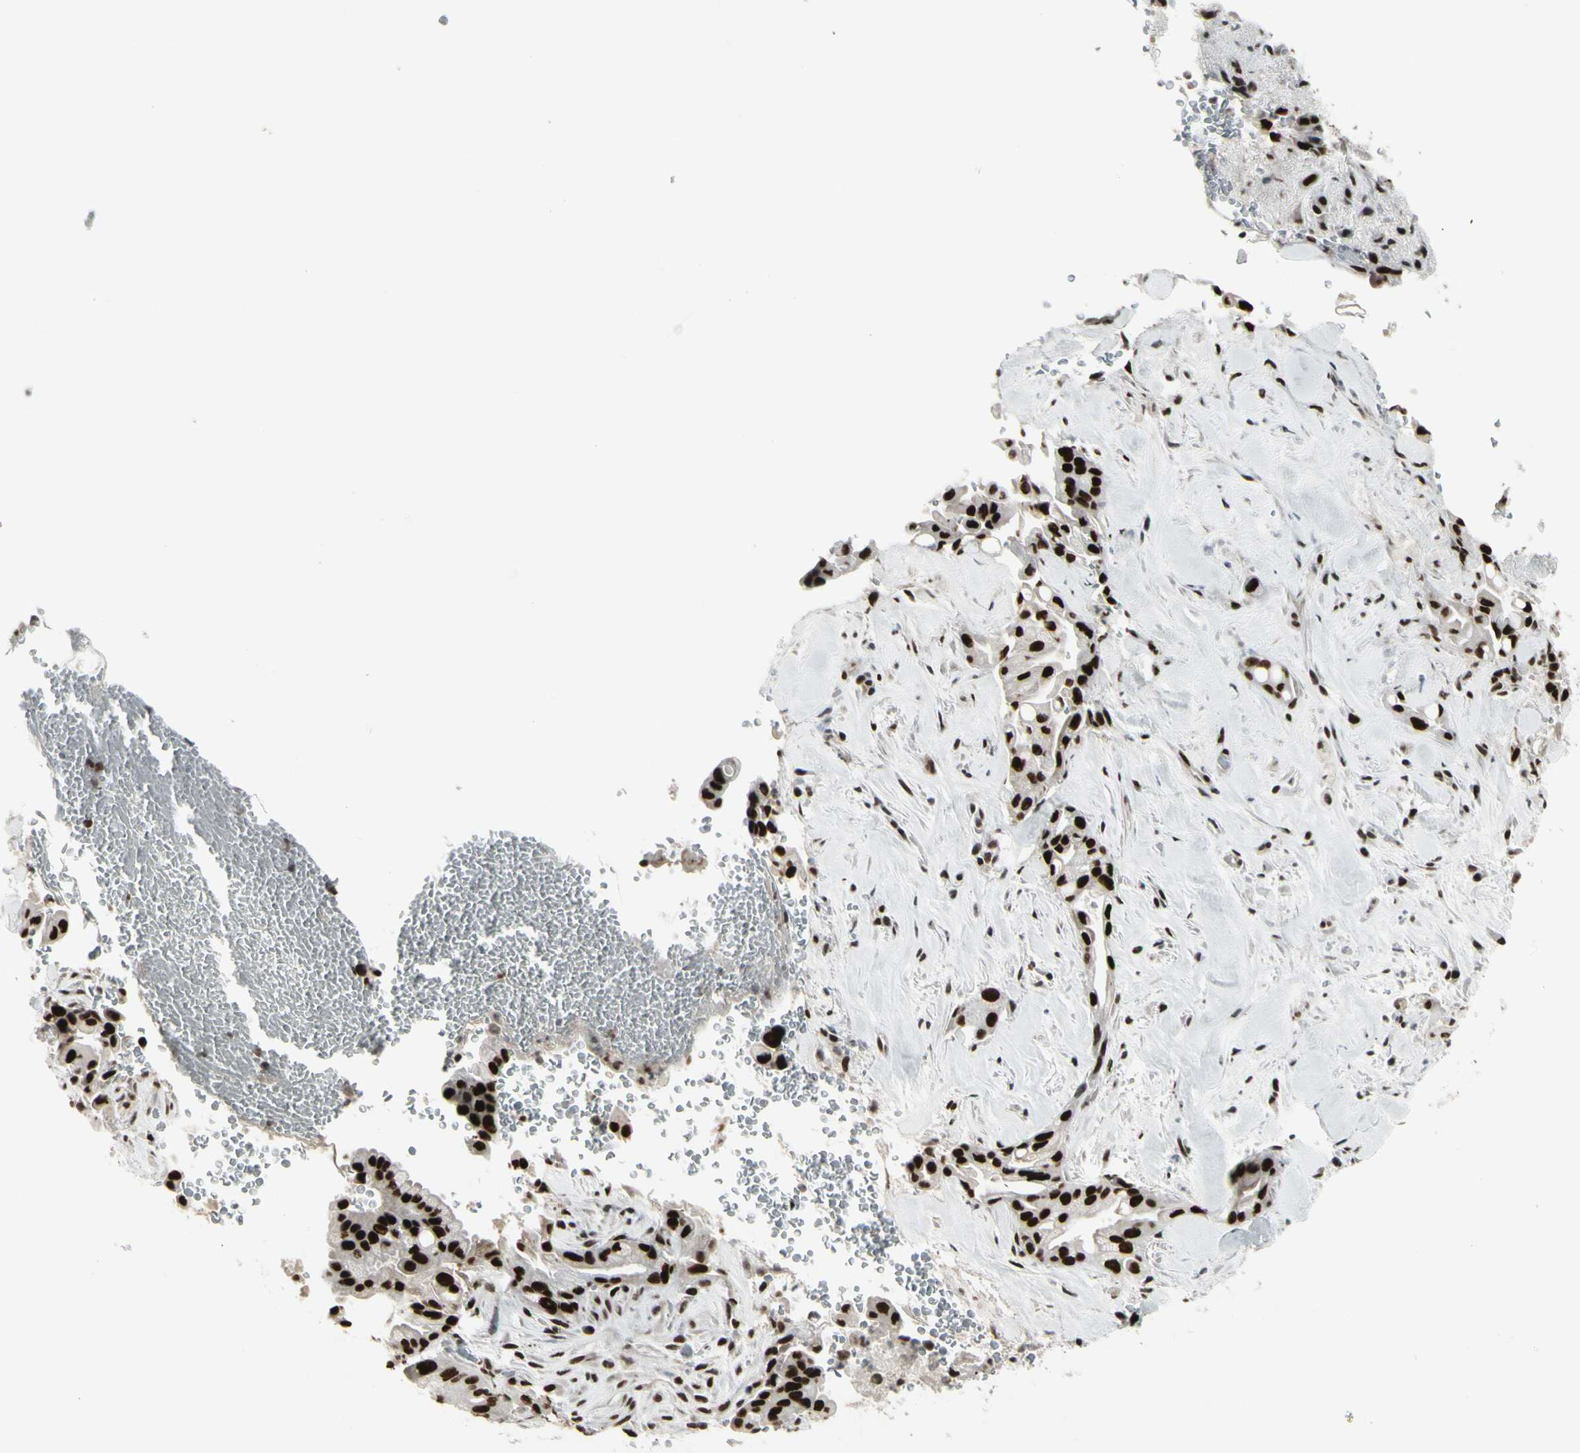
{"staining": {"intensity": "strong", "quantity": ">75%", "location": "nuclear"}, "tissue": "liver cancer", "cell_type": "Tumor cells", "image_type": "cancer", "snomed": [{"axis": "morphology", "description": "Cholangiocarcinoma"}, {"axis": "topography", "description": "Liver"}], "caption": "Immunohistochemical staining of human cholangiocarcinoma (liver) displays high levels of strong nuclear protein expression in about >75% of tumor cells.", "gene": "HMG20A", "patient": {"sex": "female", "age": 68}}